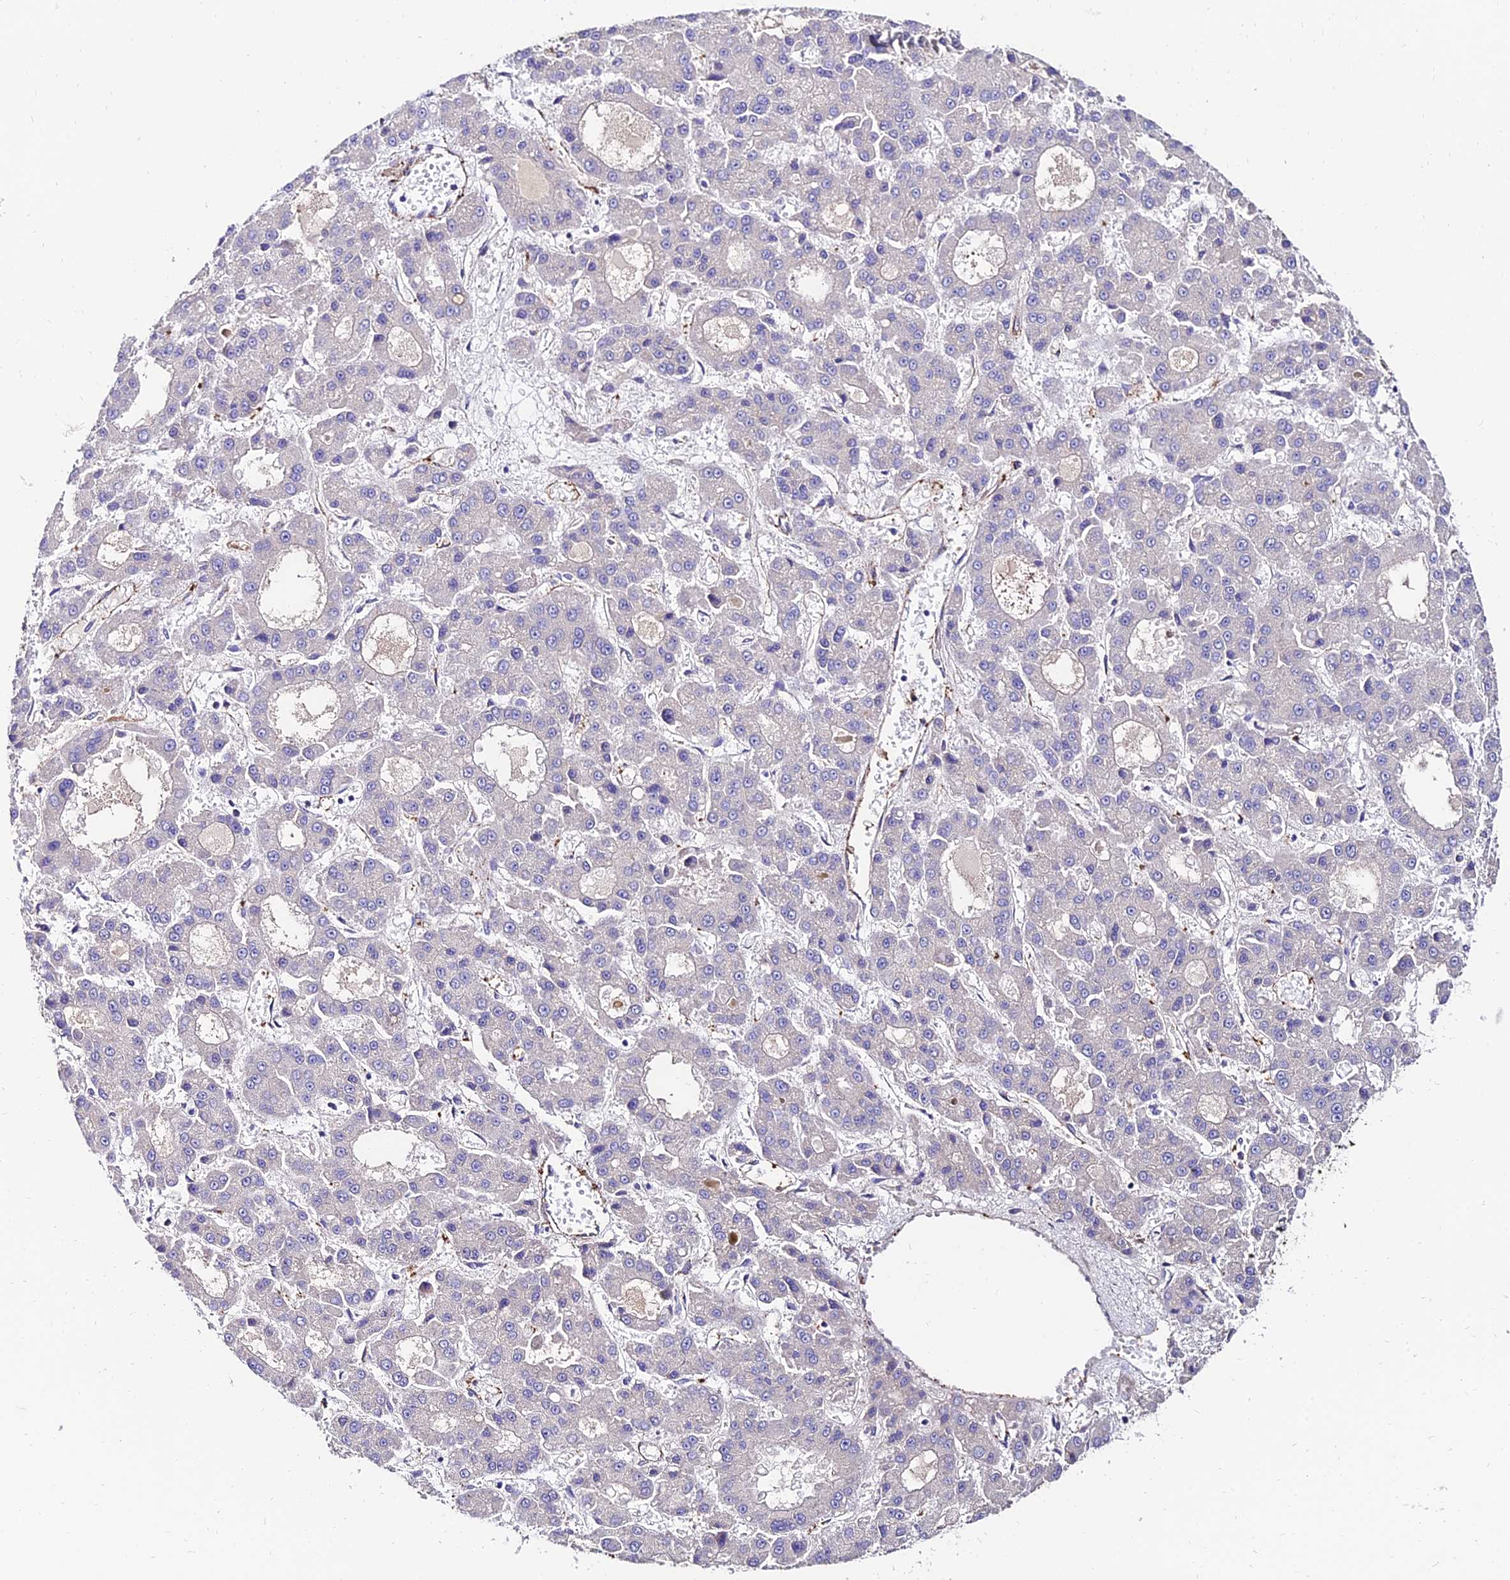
{"staining": {"intensity": "negative", "quantity": "none", "location": "none"}, "tissue": "liver cancer", "cell_type": "Tumor cells", "image_type": "cancer", "snomed": [{"axis": "morphology", "description": "Carcinoma, Hepatocellular, NOS"}, {"axis": "topography", "description": "Liver"}], "caption": "Immunohistochemistry (IHC) histopathology image of liver cancer stained for a protein (brown), which reveals no staining in tumor cells.", "gene": "ALDH3B2", "patient": {"sex": "male", "age": 70}}